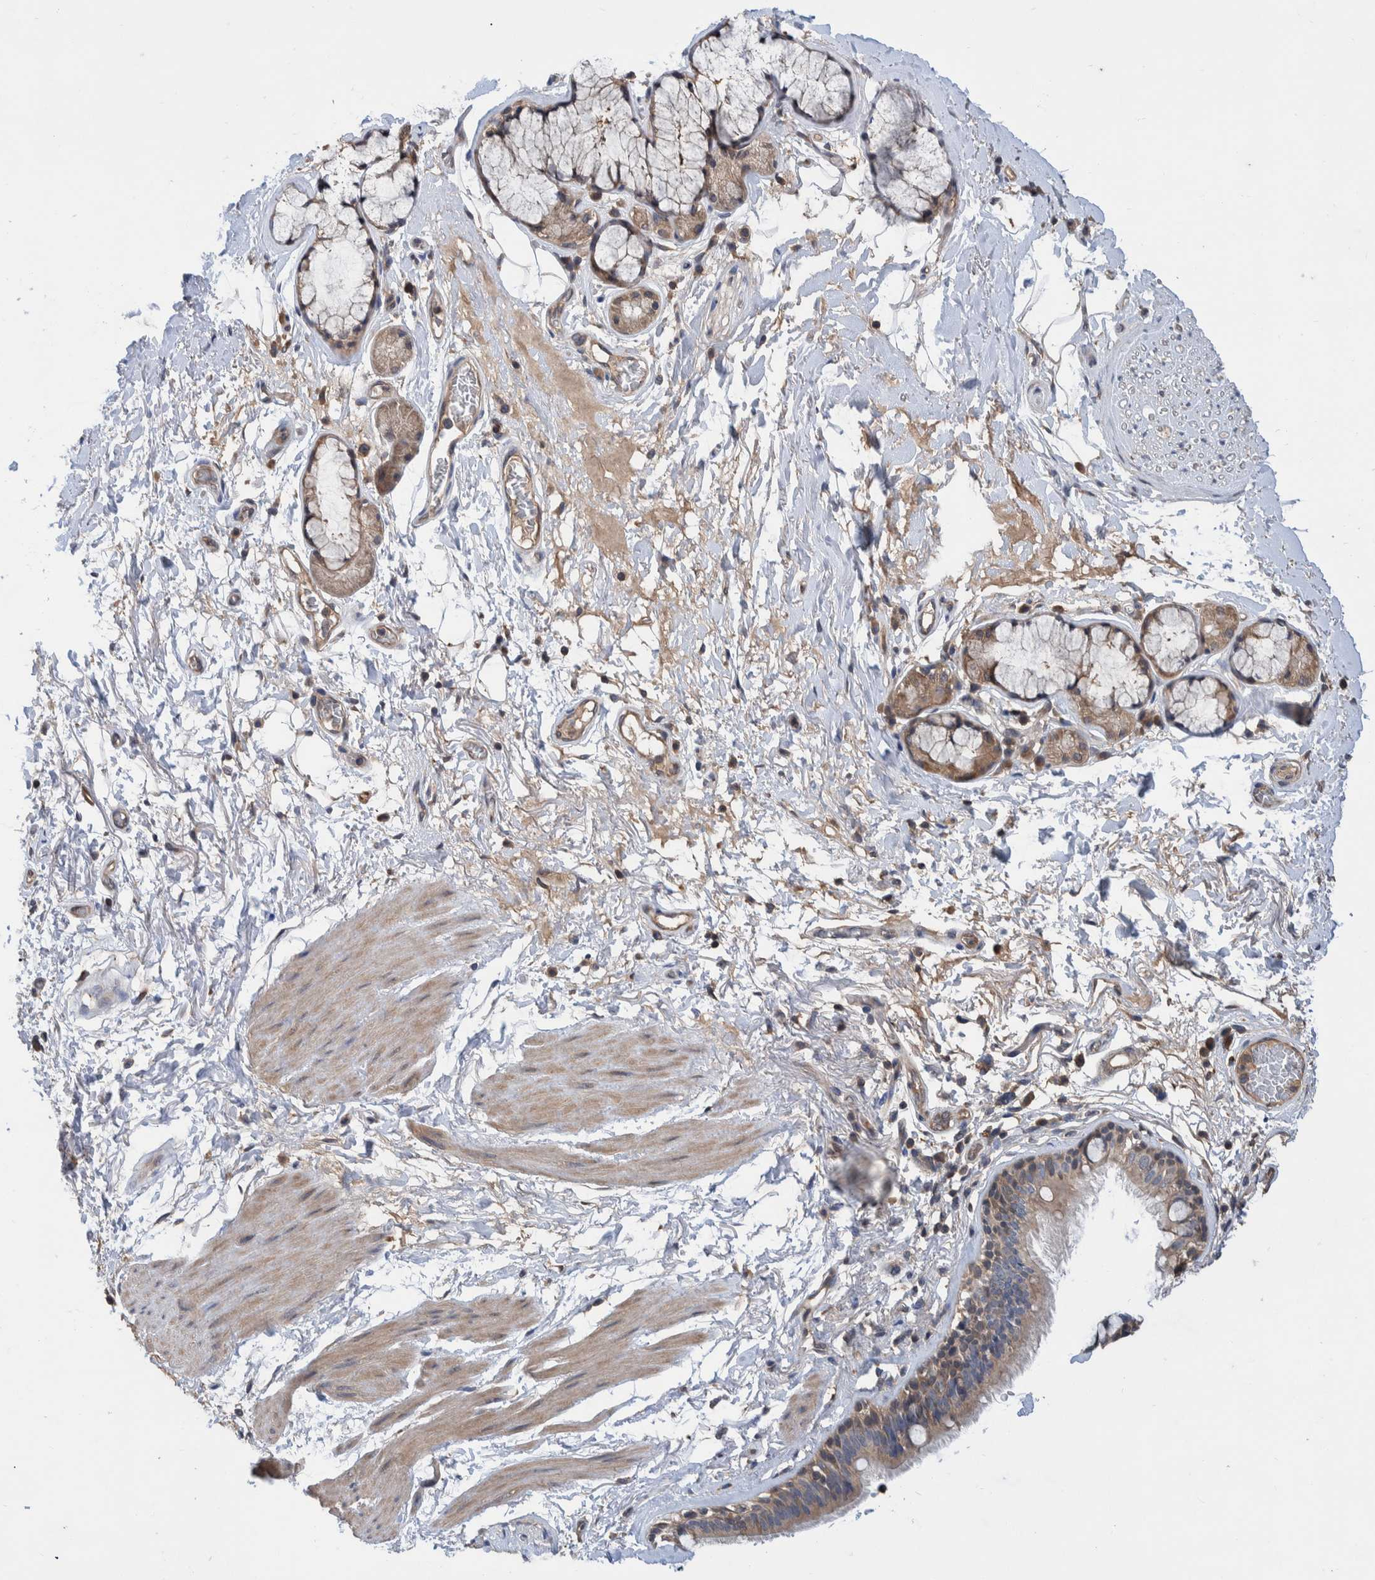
{"staining": {"intensity": "weak", "quantity": ">75%", "location": "cytoplasmic/membranous"}, "tissue": "bronchus", "cell_type": "Respiratory epithelial cells", "image_type": "normal", "snomed": [{"axis": "morphology", "description": "Normal tissue, NOS"}, {"axis": "topography", "description": "Cartilage tissue"}], "caption": "Immunohistochemistry image of benign bronchus: bronchus stained using immunohistochemistry demonstrates low levels of weak protein expression localized specifically in the cytoplasmic/membranous of respiratory epithelial cells, appearing as a cytoplasmic/membranous brown color.", "gene": "PLPBP", "patient": {"sex": "female", "age": 63}}